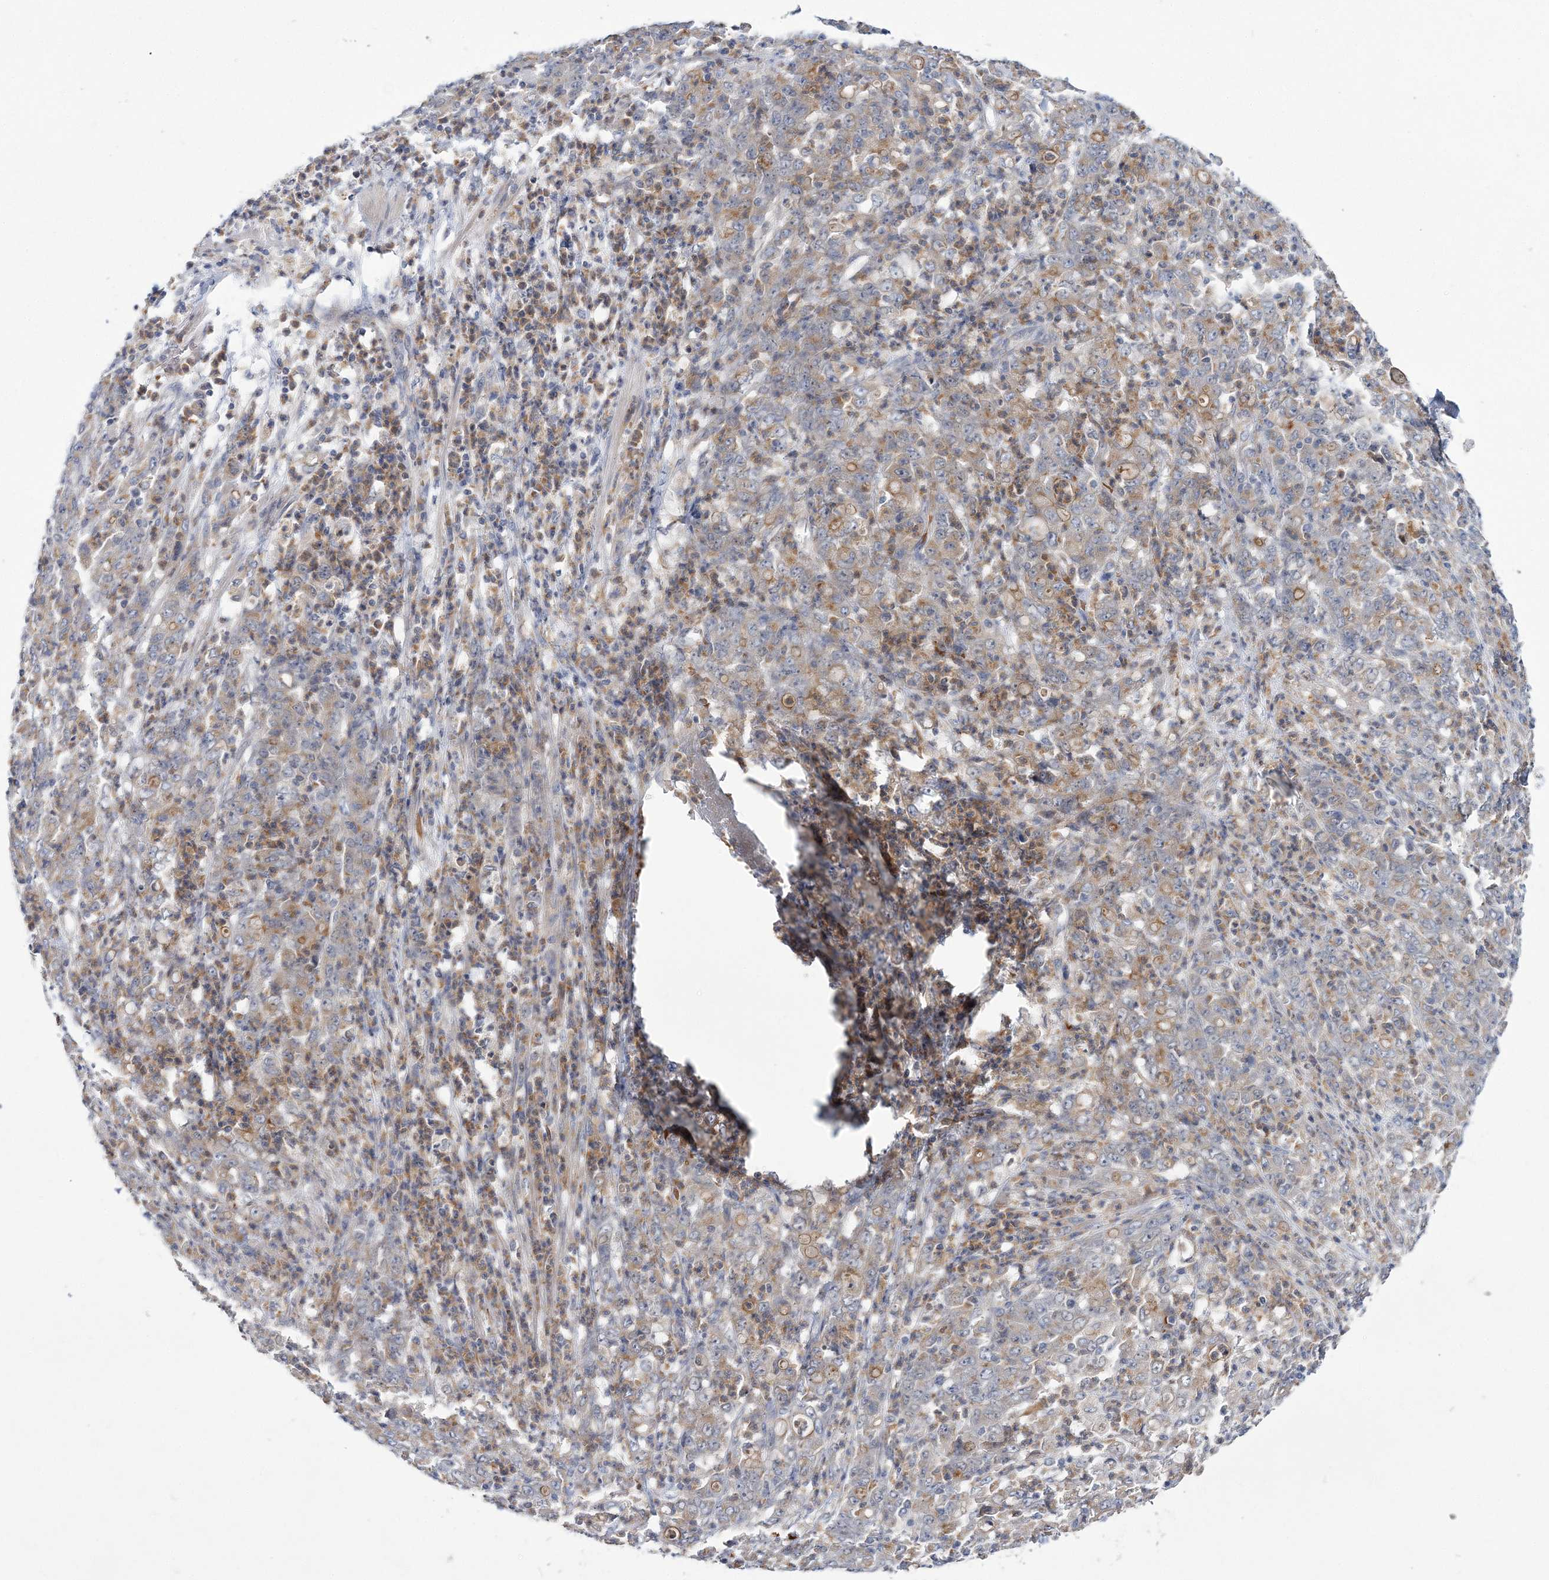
{"staining": {"intensity": "moderate", "quantity": "<25%", "location": "cytoplasmic/membranous"}, "tissue": "stomach cancer", "cell_type": "Tumor cells", "image_type": "cancer", "snomed": [{"axis": "morphology", "description": "Adenocarcinoma, NOS"}, {"axis": "topography", "description": "Stomach, lower"}], "caption": "Protein expression analysis of human stomach adenocarcinoma reveals moderate cytoplasmic/membranous staining in about <25% of tumor cells.", "gene": "ATP11B", "patient": {"sex": "female", "age": 71}}